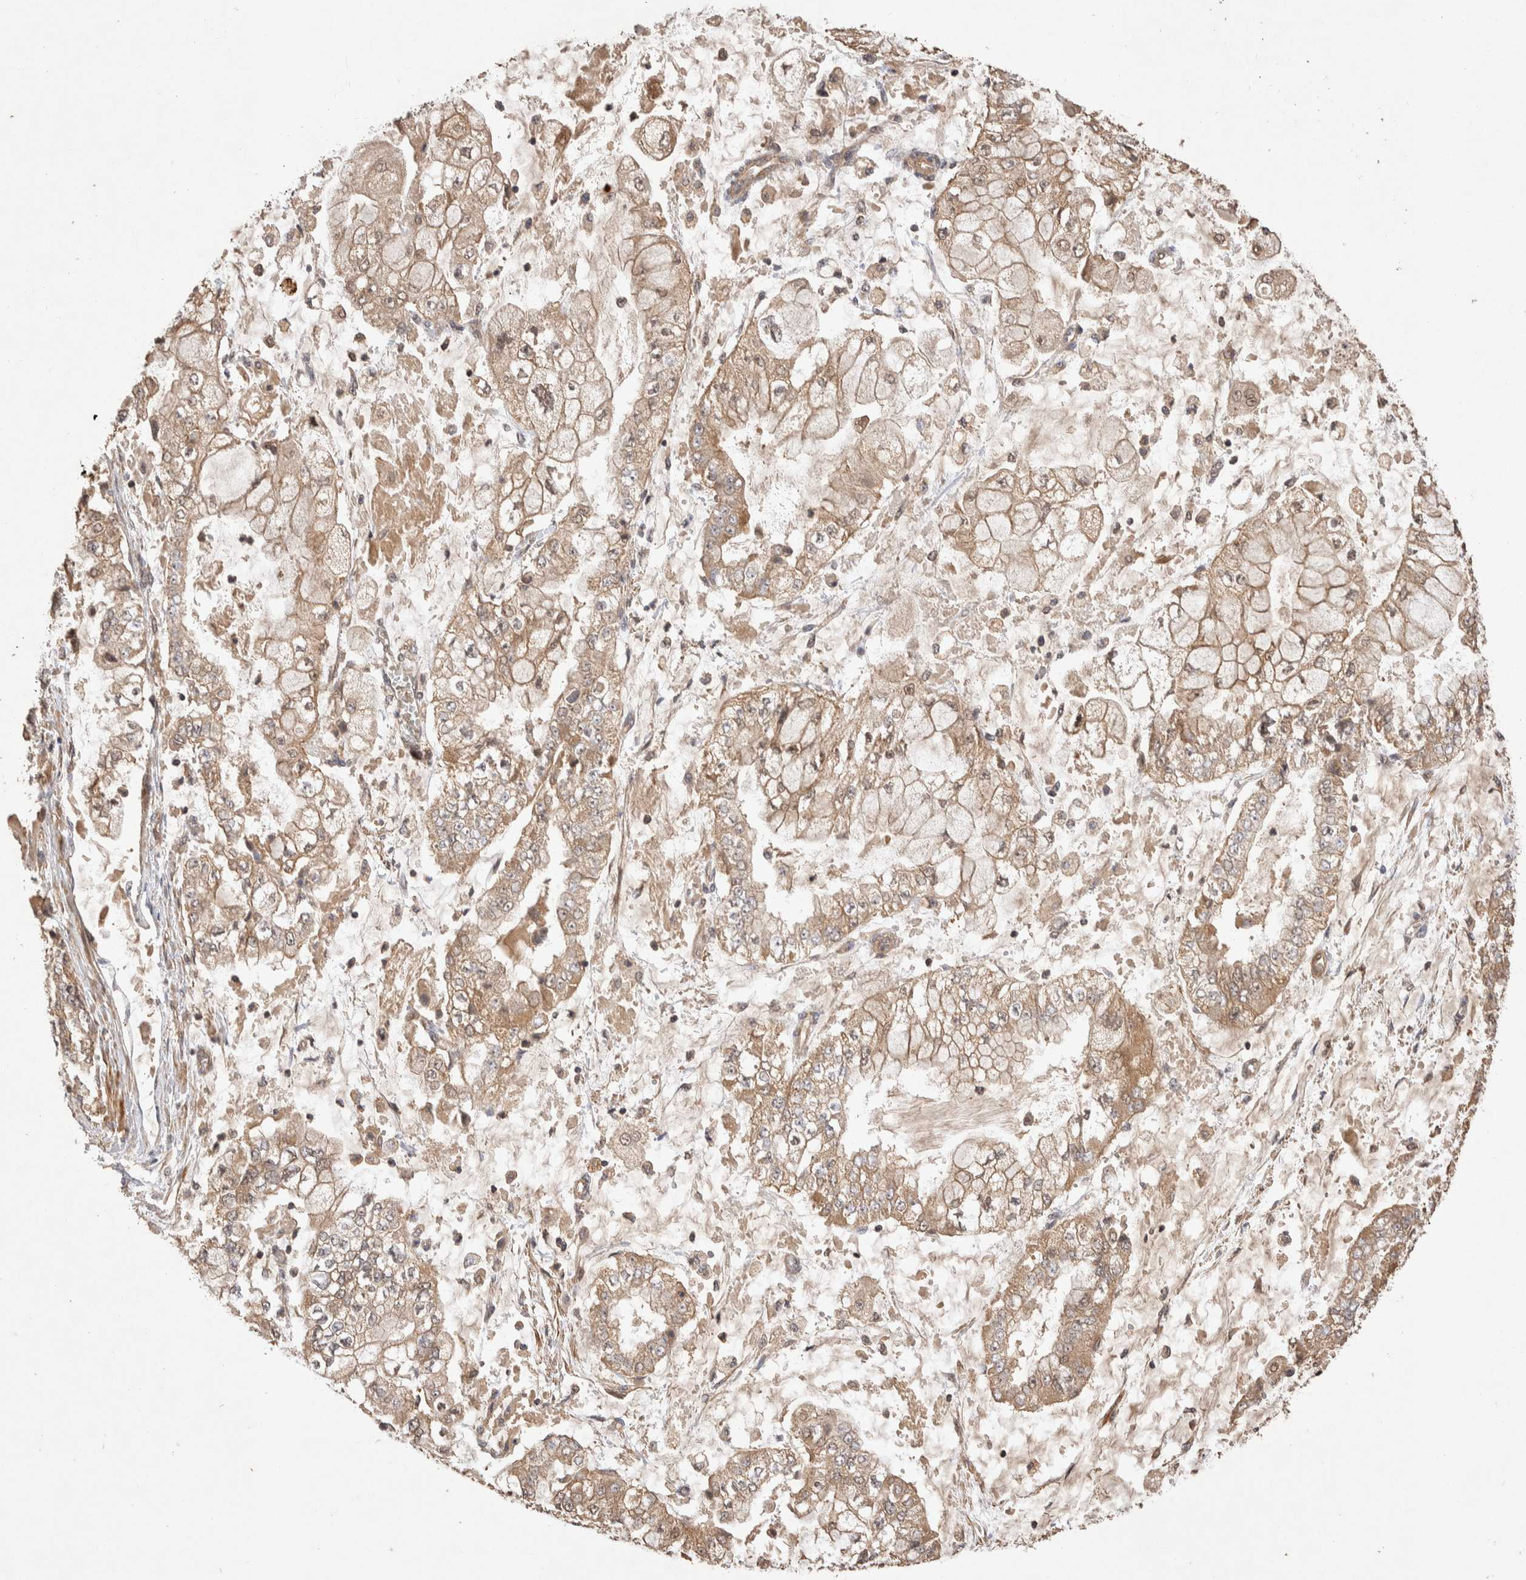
{"staining": {"intensity": "moderate", "quantity": "25%-75%", "location": "cytoplasmic/membranous"}, "tissue": "stomach cancer", "cell_type": "Tumor cells", "image_type": "cancer", "snomed": [{"axis": "morphology", "description": "Adenocarcinoma, NOS"}, {"axis": "topography", "description": "Stomach"}], "caption": "Brown immunohistochemical staining in human stomach adenocarcinoma demonstrates moderate cytoplasmic/membranous expression in approximately 25%-75% of tumor cells.", "gene": "NSMAF", "patient": {"sex": "male", "age": 76}}